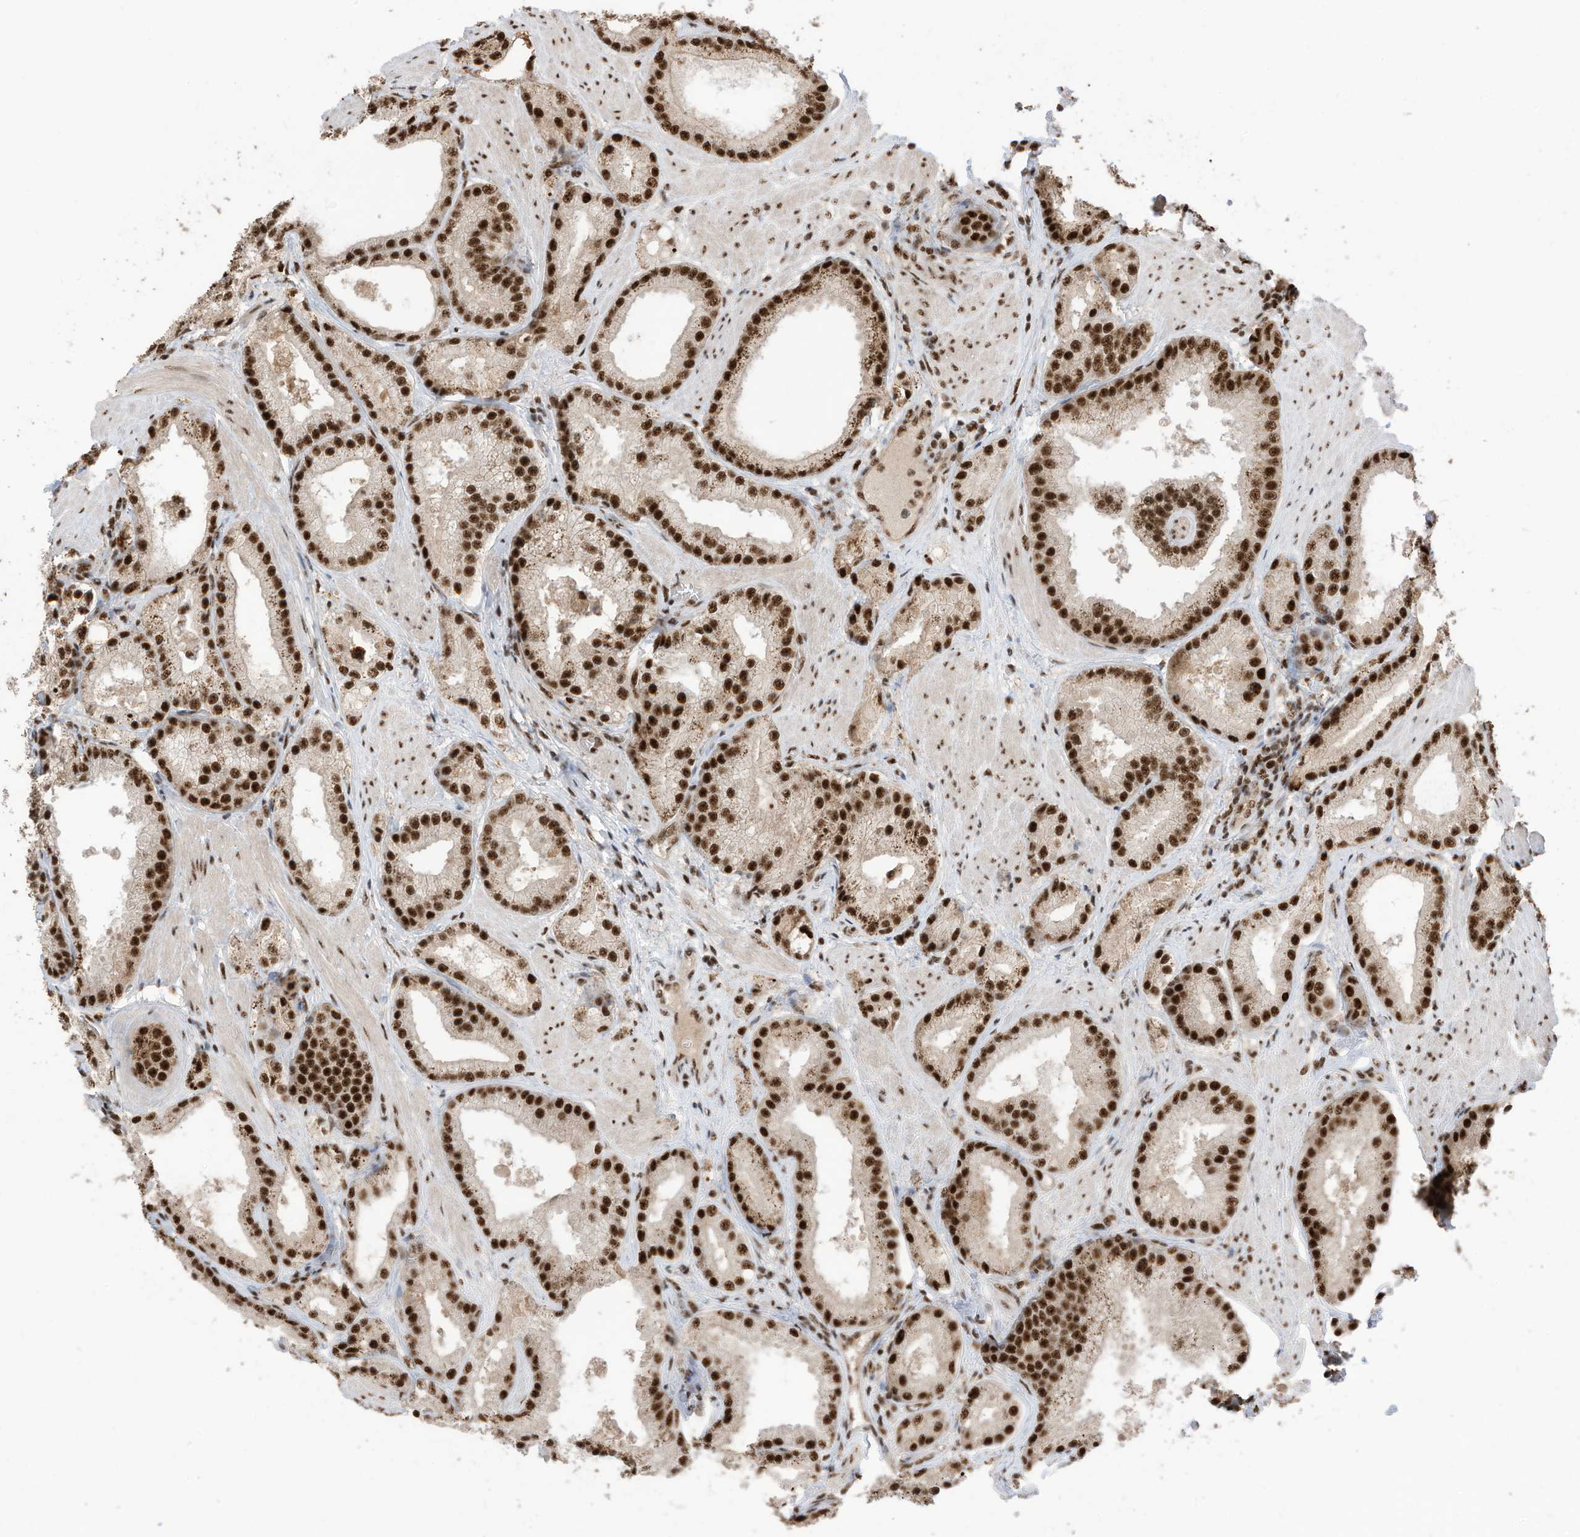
{"staining": {"intensity": "strong", "quantity": ">75%", "location": "nuclear"}, "tissue": "prostate cancer", "cell_type": "Tumor cells", "image_type": "cancer", "snomed": [{"axis": "morphology", "description": "Adenocarcinoma, Low grade"}, {"axis": "topography", "description": "Prostate"}], "caption": "There is high levels of strong nuclear staining in tumor cells of adenocarcinoma (low-grade) (prostate), as demonstrated by immunohistochemical staining (brown color).", "gene": "SF3A3", "patient": {"sex": "male", "age": 67}}